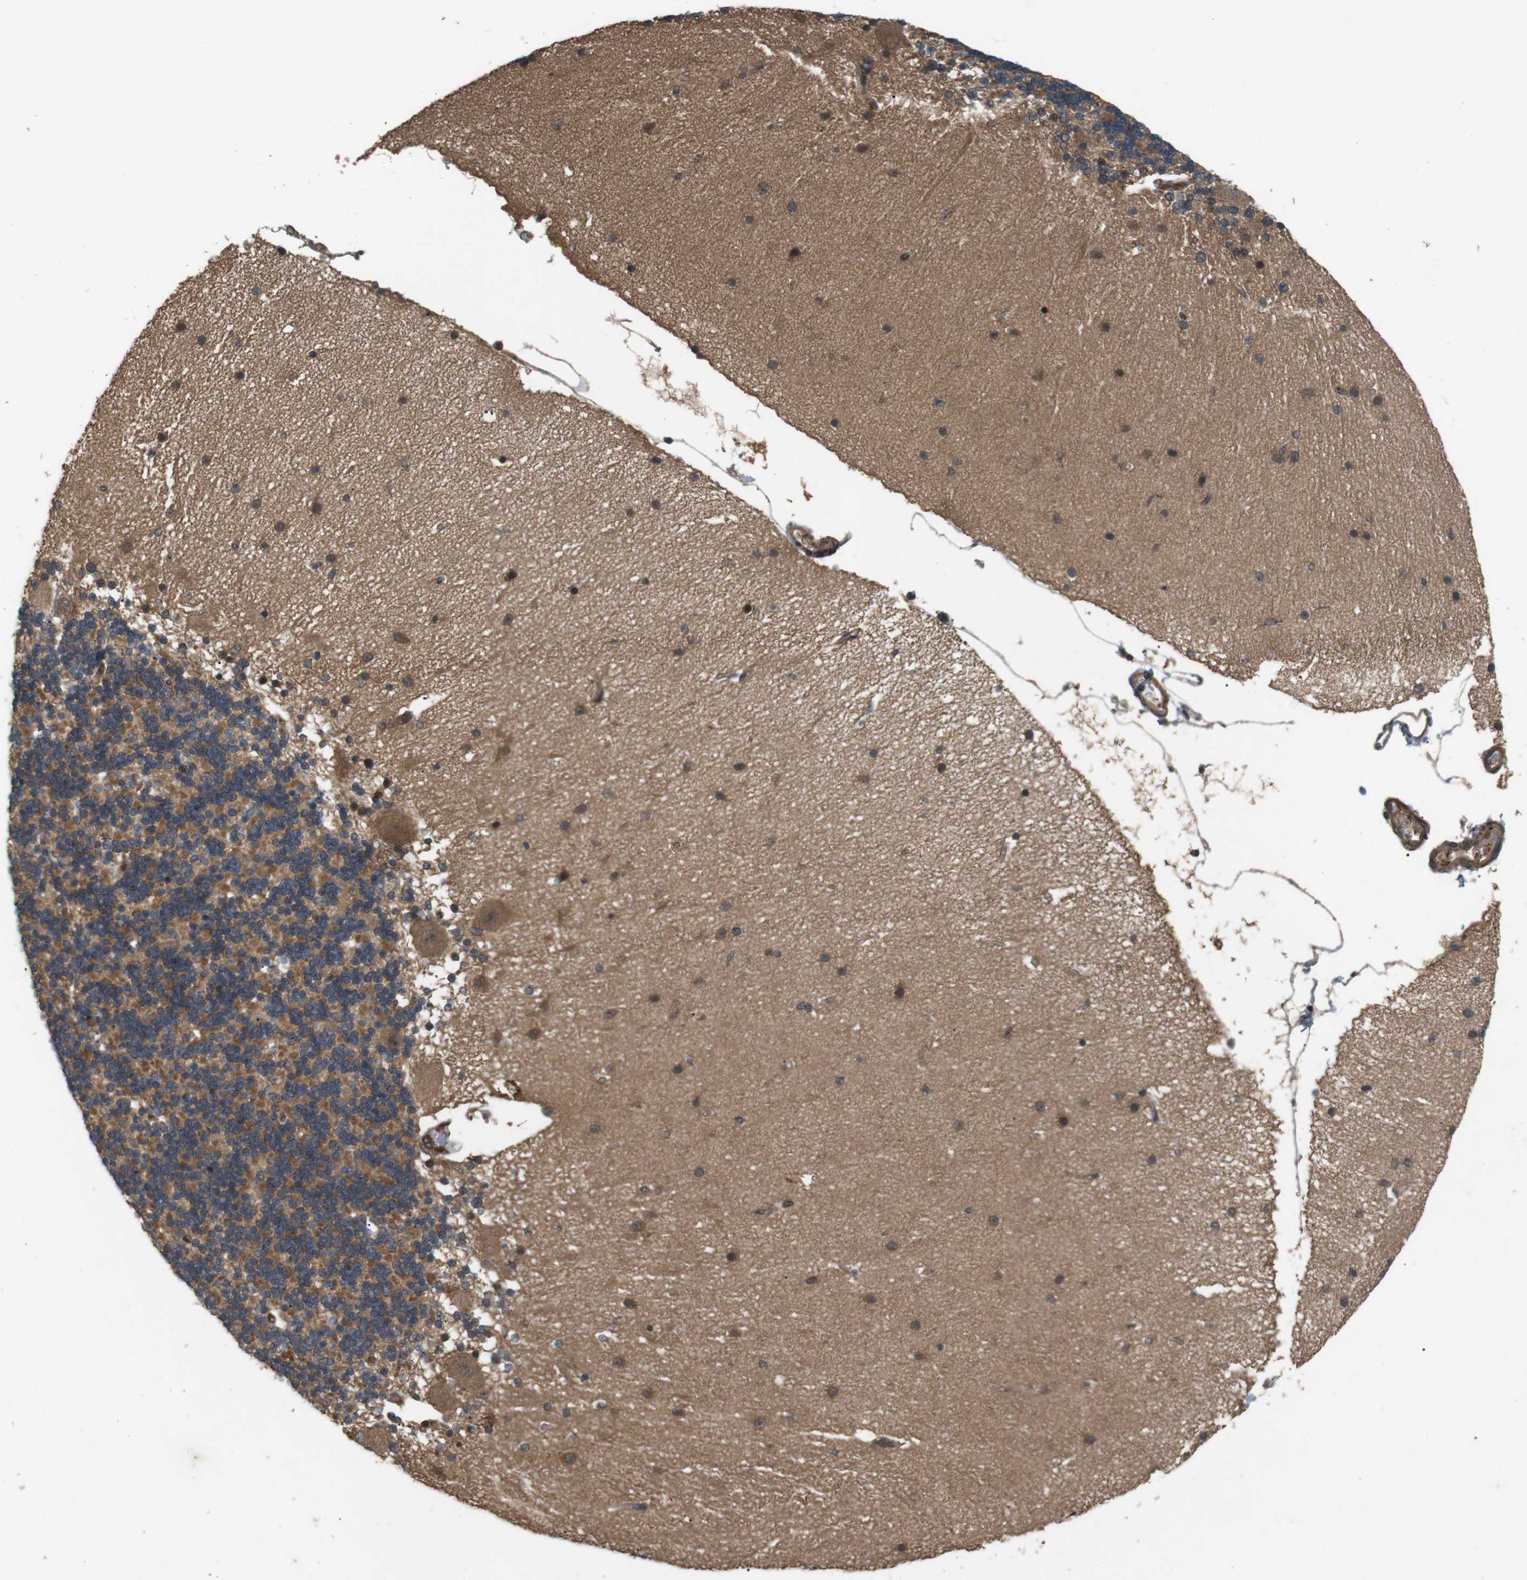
{"staining": {"intensity": "moderate", "quantity": ">75%", "location": "cytoplasmic/membranous"}, "tissue": "cerebellum", "cell_type": "Cells in granular layer", "image_type": "normal", "snomed": [{"axis": "morphology", "description": "Normal tissue, NOS"}, {"axis": "topography", "description": "Cerebellum"}], "caption": "The image demonstrates immunohistochemical staining of normal cerebellum. There is moderate cytoplasmic/membranous positivity is seen in approximately >75% of cells in granular layer.", "gene": "NFKBIE", "patient": {"sex": "female", "age": 54}}